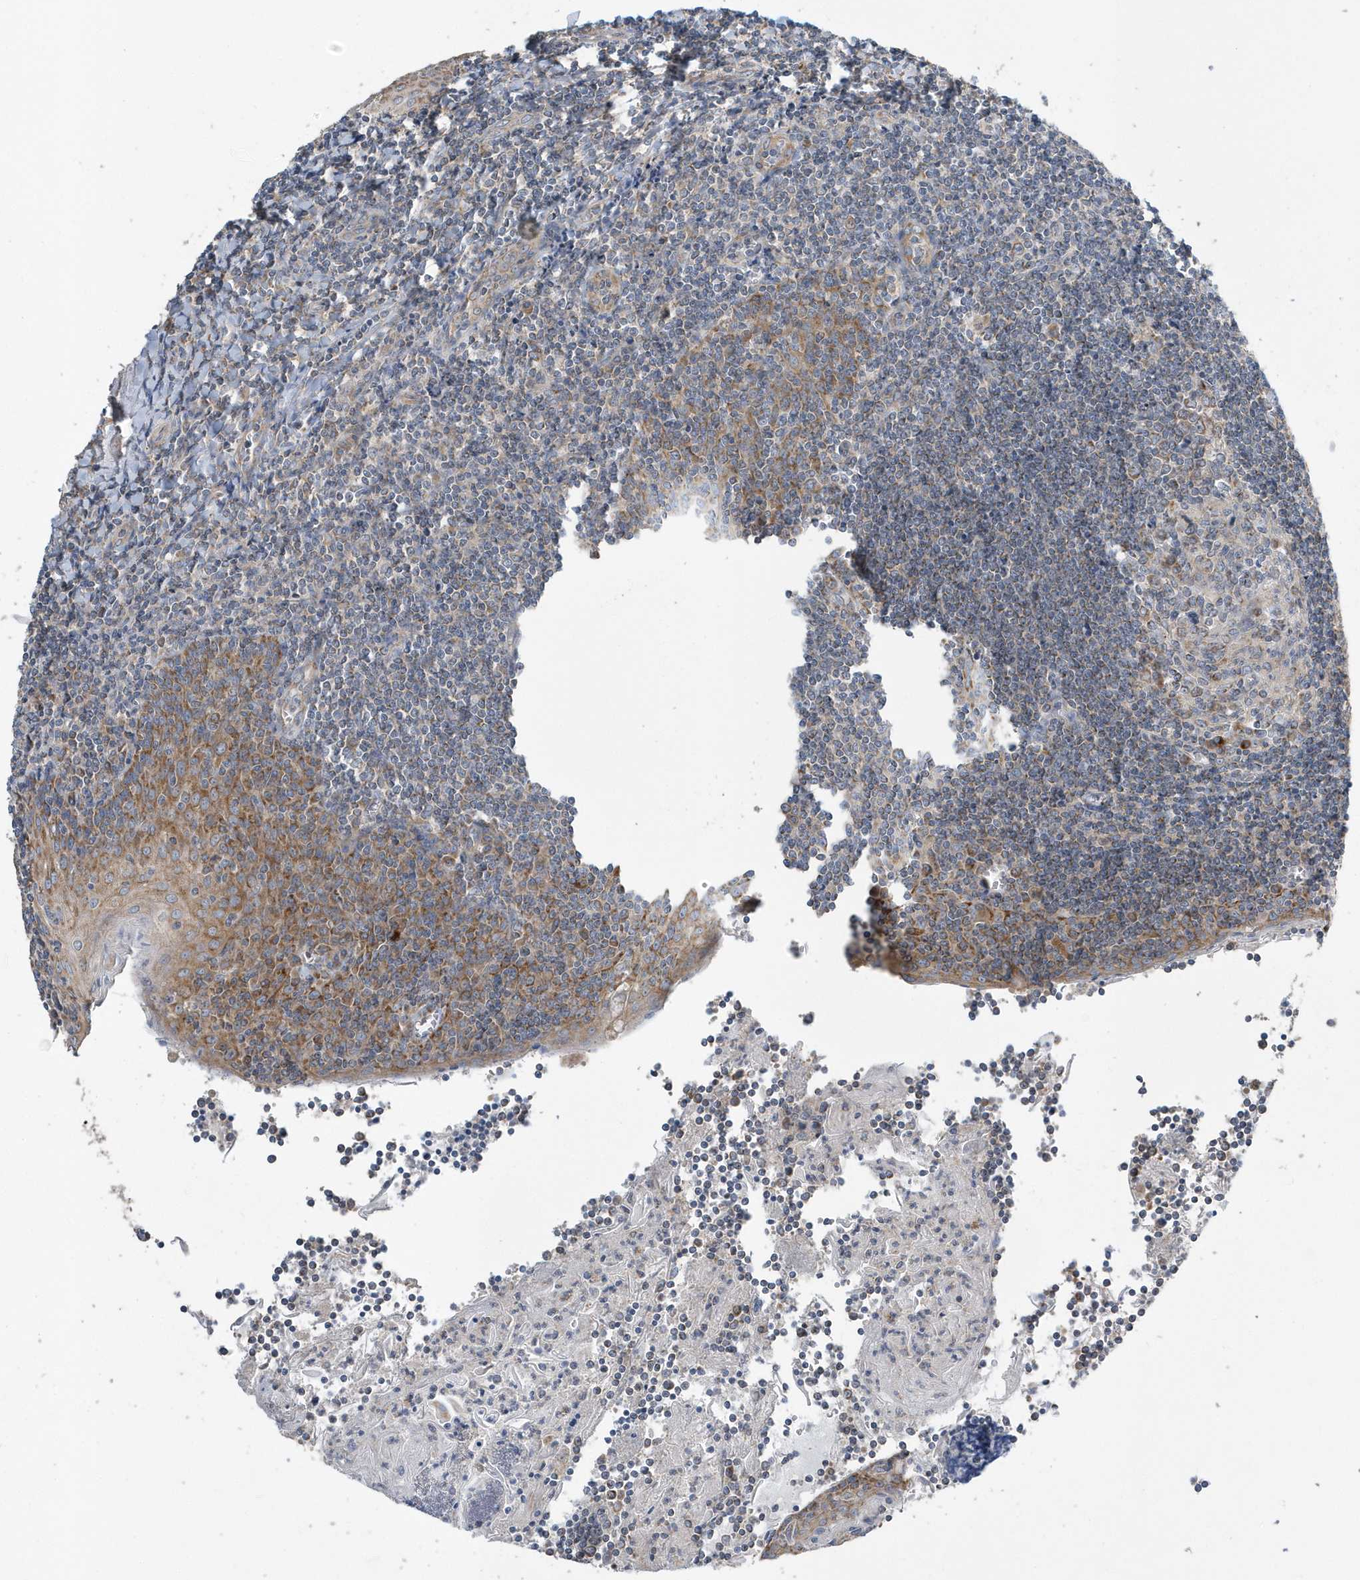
{"staining": {"intensity": "moderate", "quantity": ">75%", "location": "cytoplasmic/membranous"}, "tissue": "tonsil", "cell_type": "Germinal center cells", "image_type": "normal", "snomed": [{"axis": "morphology", "description": "Normal tissue, NOS"}, {"axis": "topography", "description": "Tonsil"}], "caption": "Germinal center cells demonstrate moderate cytoplasmic/membranous staining in approximately >75% of cells in benign tonsil.", "gene": "SPATA5", "patient": {"sex": "male", "age": 27}}